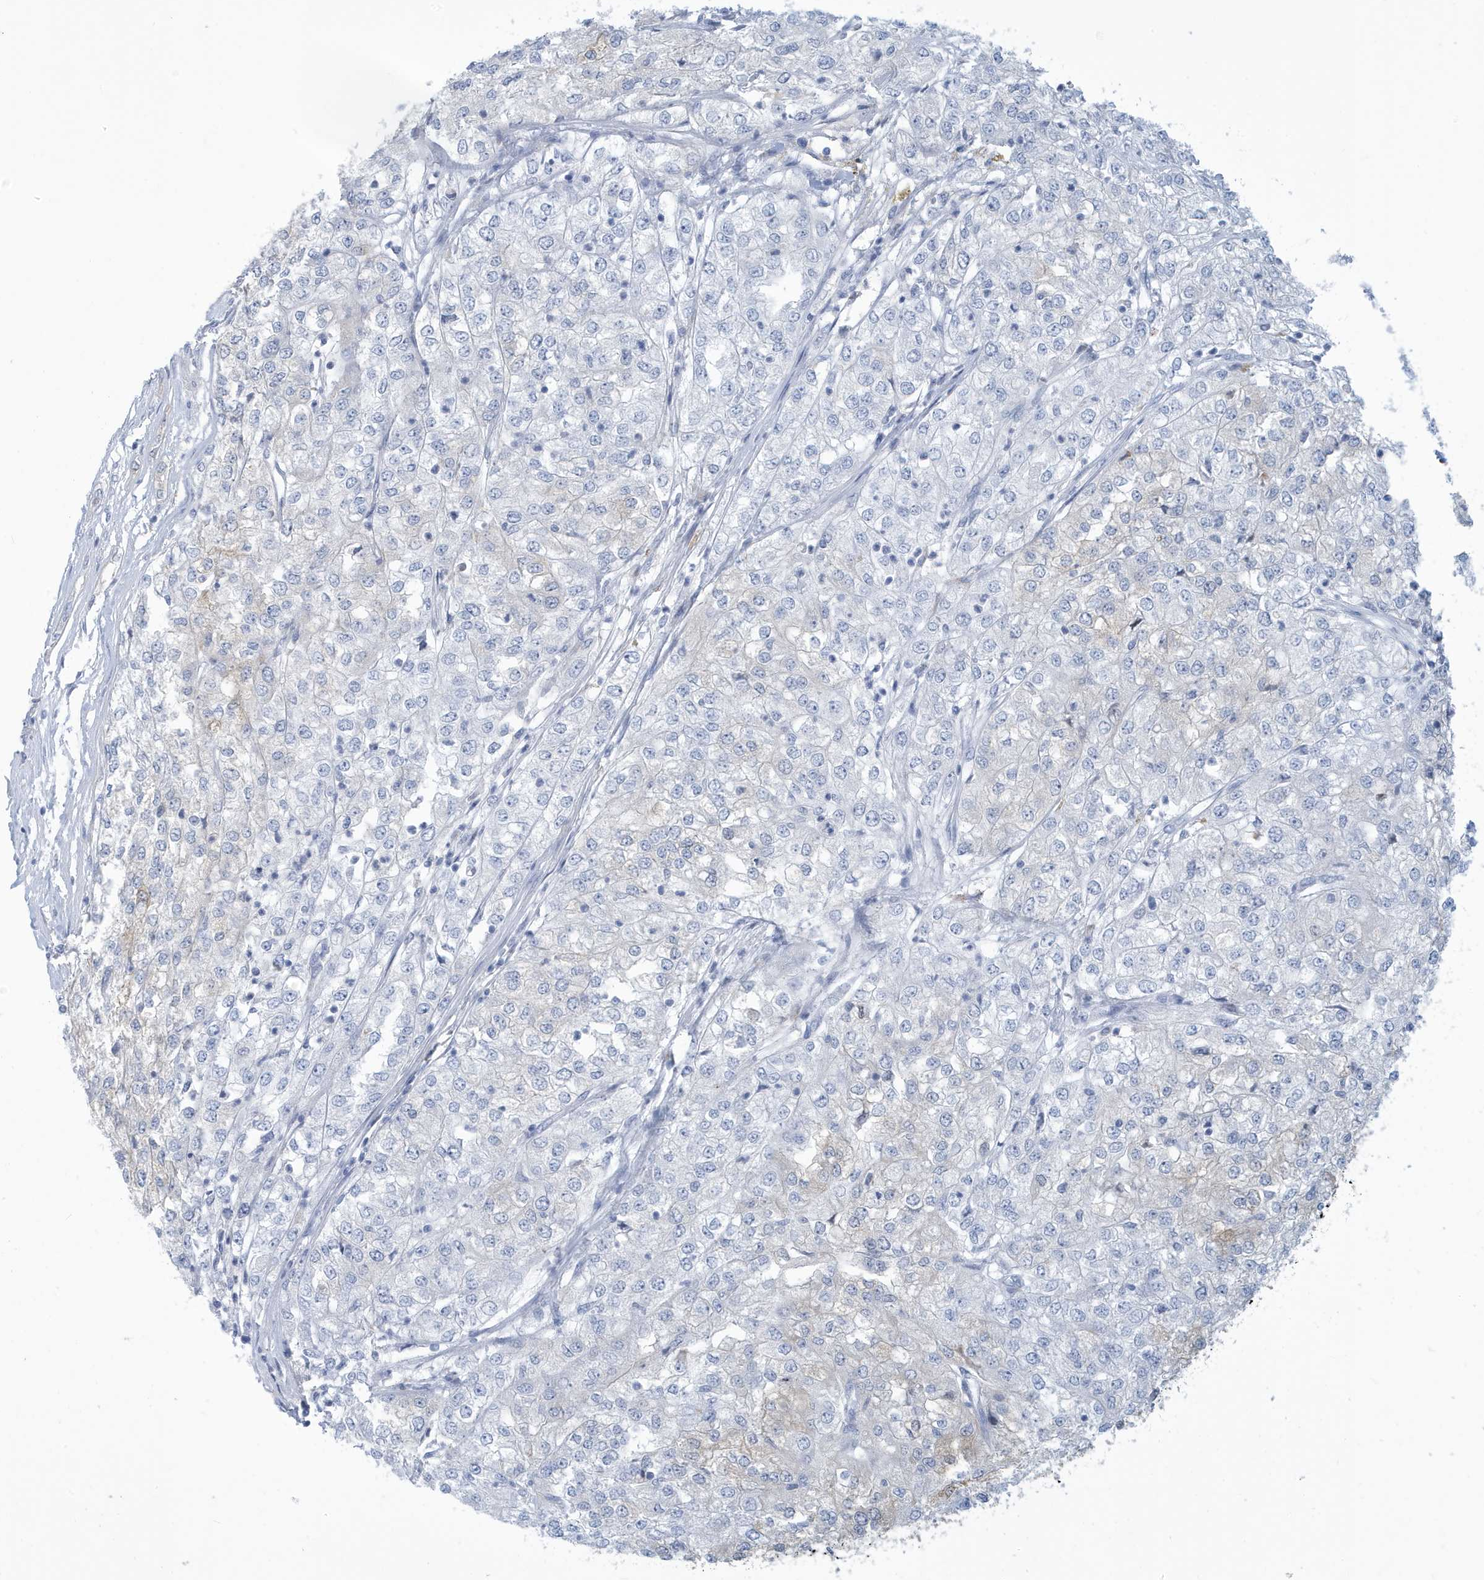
{"staining": {"intensity": "negative", "quantity": "none", "location": "none"}, "tissue": "renal cancer", "cell_type": "Tumor cells", "image_type": "cancer", "snomed": [{"axis": "morphology", "description": "Adenocarcinoma, NOS"}, {"axis": "topography", "description": "Kidney"}], "caption": "This is a photomicrograph of IHC staining of renal cancer, which shows no positivity in tumor cells.", "gene": "VTA1", "patient": {"sex": "female", "age": 54}}